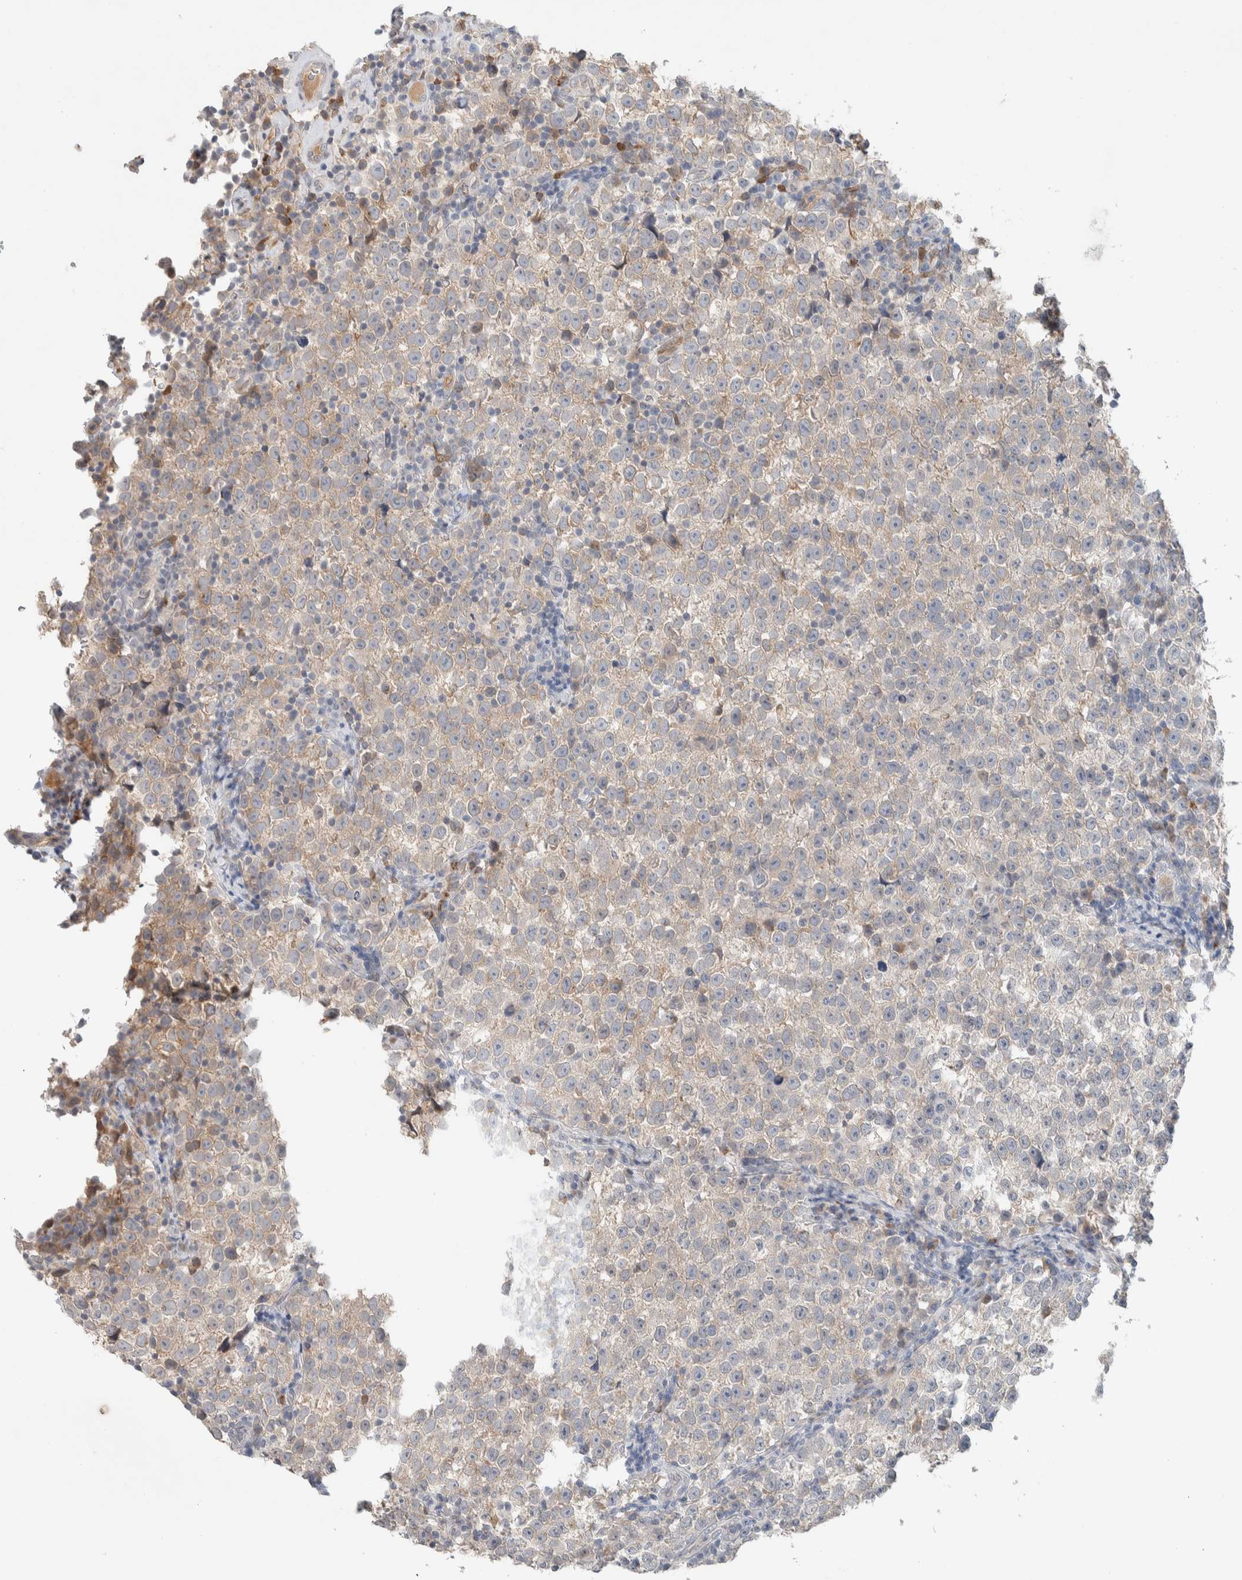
{"staining": {"intensity": "weak", "quantity": ">75%", "location": "cytoplasmic/membranous"}, "tissue": "testis cancer", "cell_type": "Tumor cells", "image_type": "cancer", "snomed": [{"axis": "morphology", "description": "Normal tissue, NOS"}, {"axis": "morphology", "description": "Seminoma, NOS"}, {"axis": "topography", "description": "Testis"}], "caption": "This is a histology image of IHC staining of testis cancer, which shows weak staining in the cytoplasmic/membranous of tumor cells.", "gene": "DEPTOR", "patient": {"sex": "male", "age": 43}}